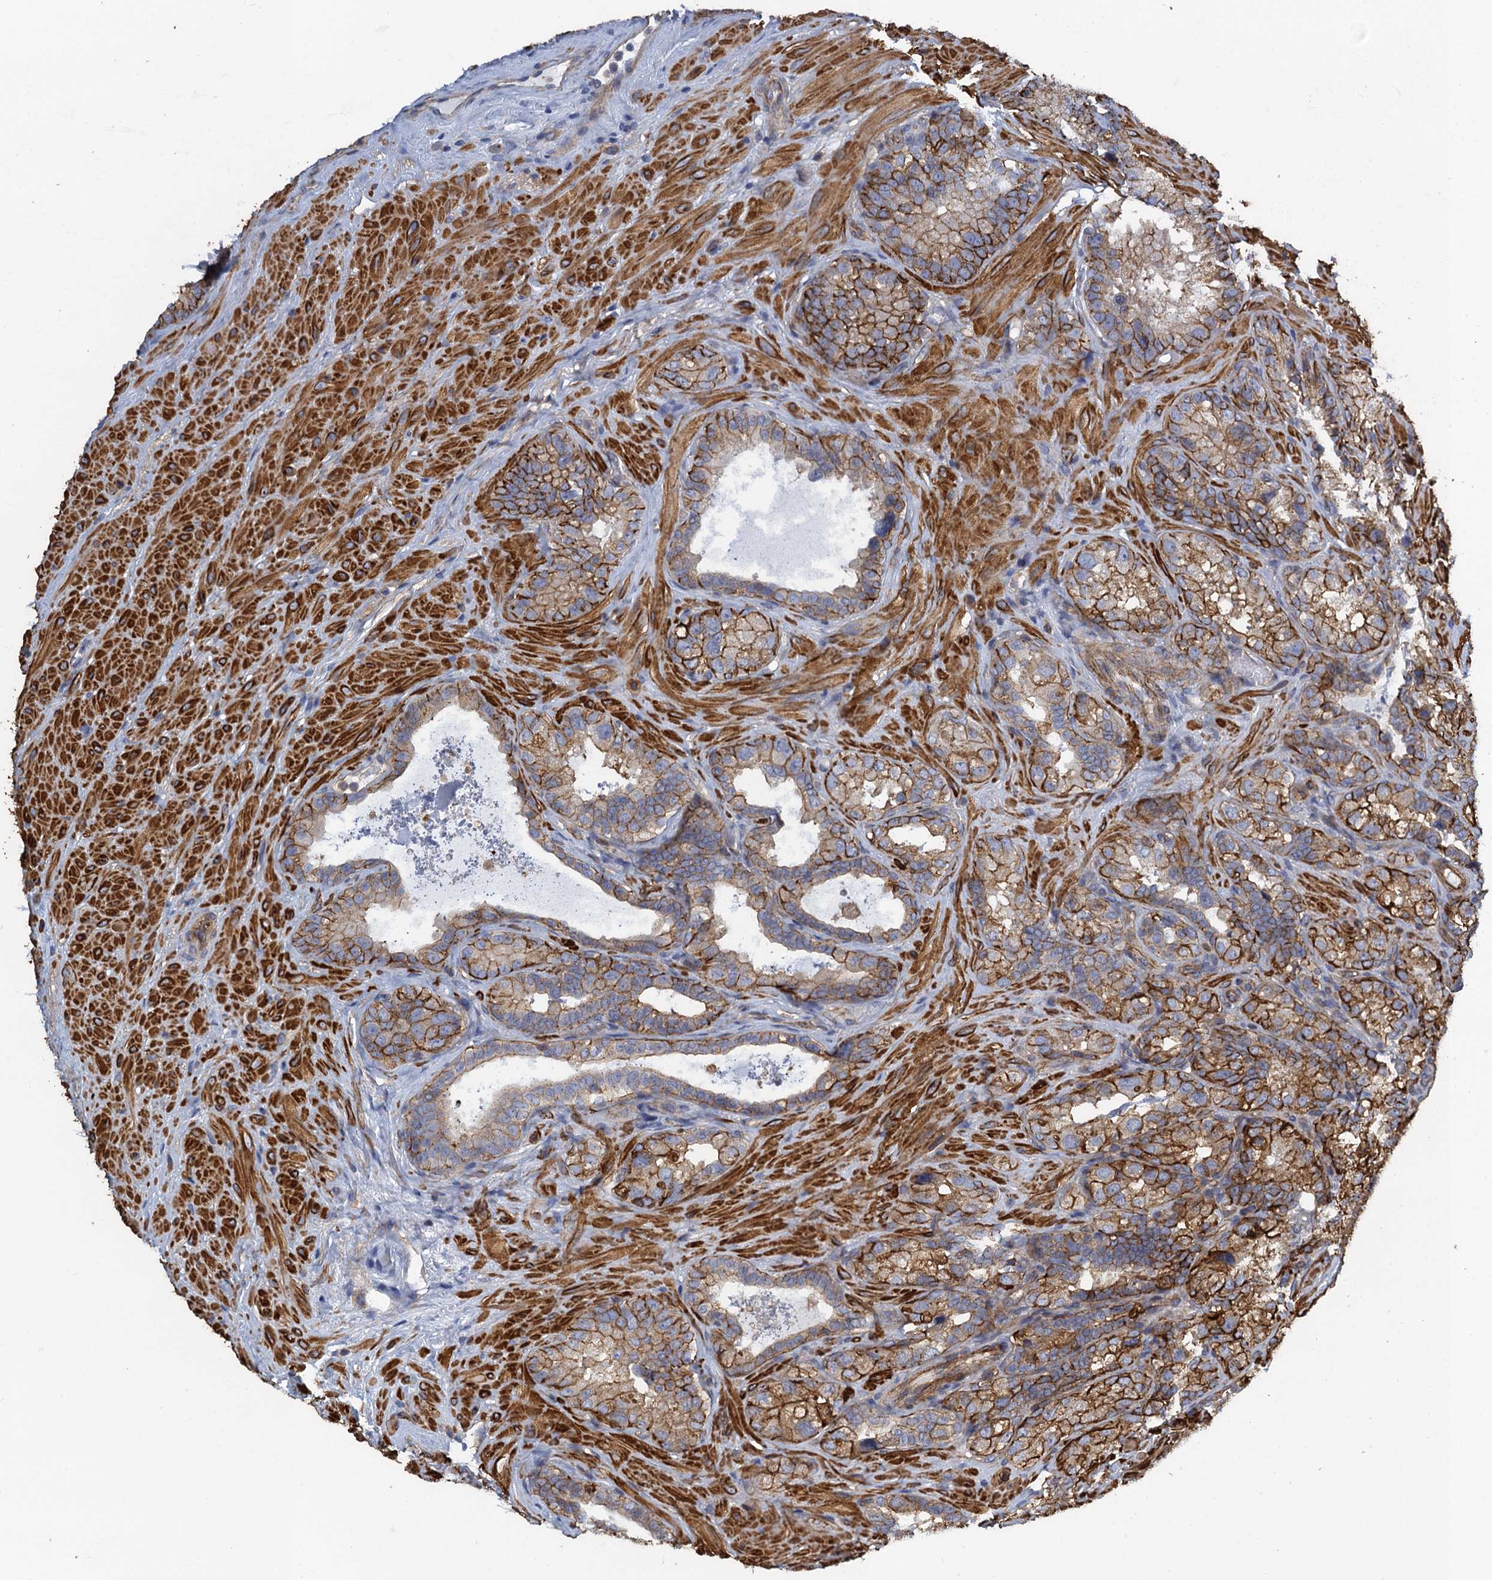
{"staining": {"intensity": "strong", "quantity": "25%-75%", "location": "cytoplasmic/membranous"}, "tissue": "seminal vesicle", "cell_type": "Glandular cells", "image_type": "normal", "snomed": [{"axis": "morphology", "description": "Normal tissue, NOS"}, {"axis": "topography", "description": "Seminal veicle"}, {"axis": "topography", "description": "Peripheral nerve tissue"}], "caption": "About 25%-75% of glandular cells in unremarkable human seminal vesicle reveal strong cytoplasmic/membranous protein positivity as visualized by brown immunohistochemical staining.", "gene": "PROSER2", "patient": {"sex": "male", "age": 67}}